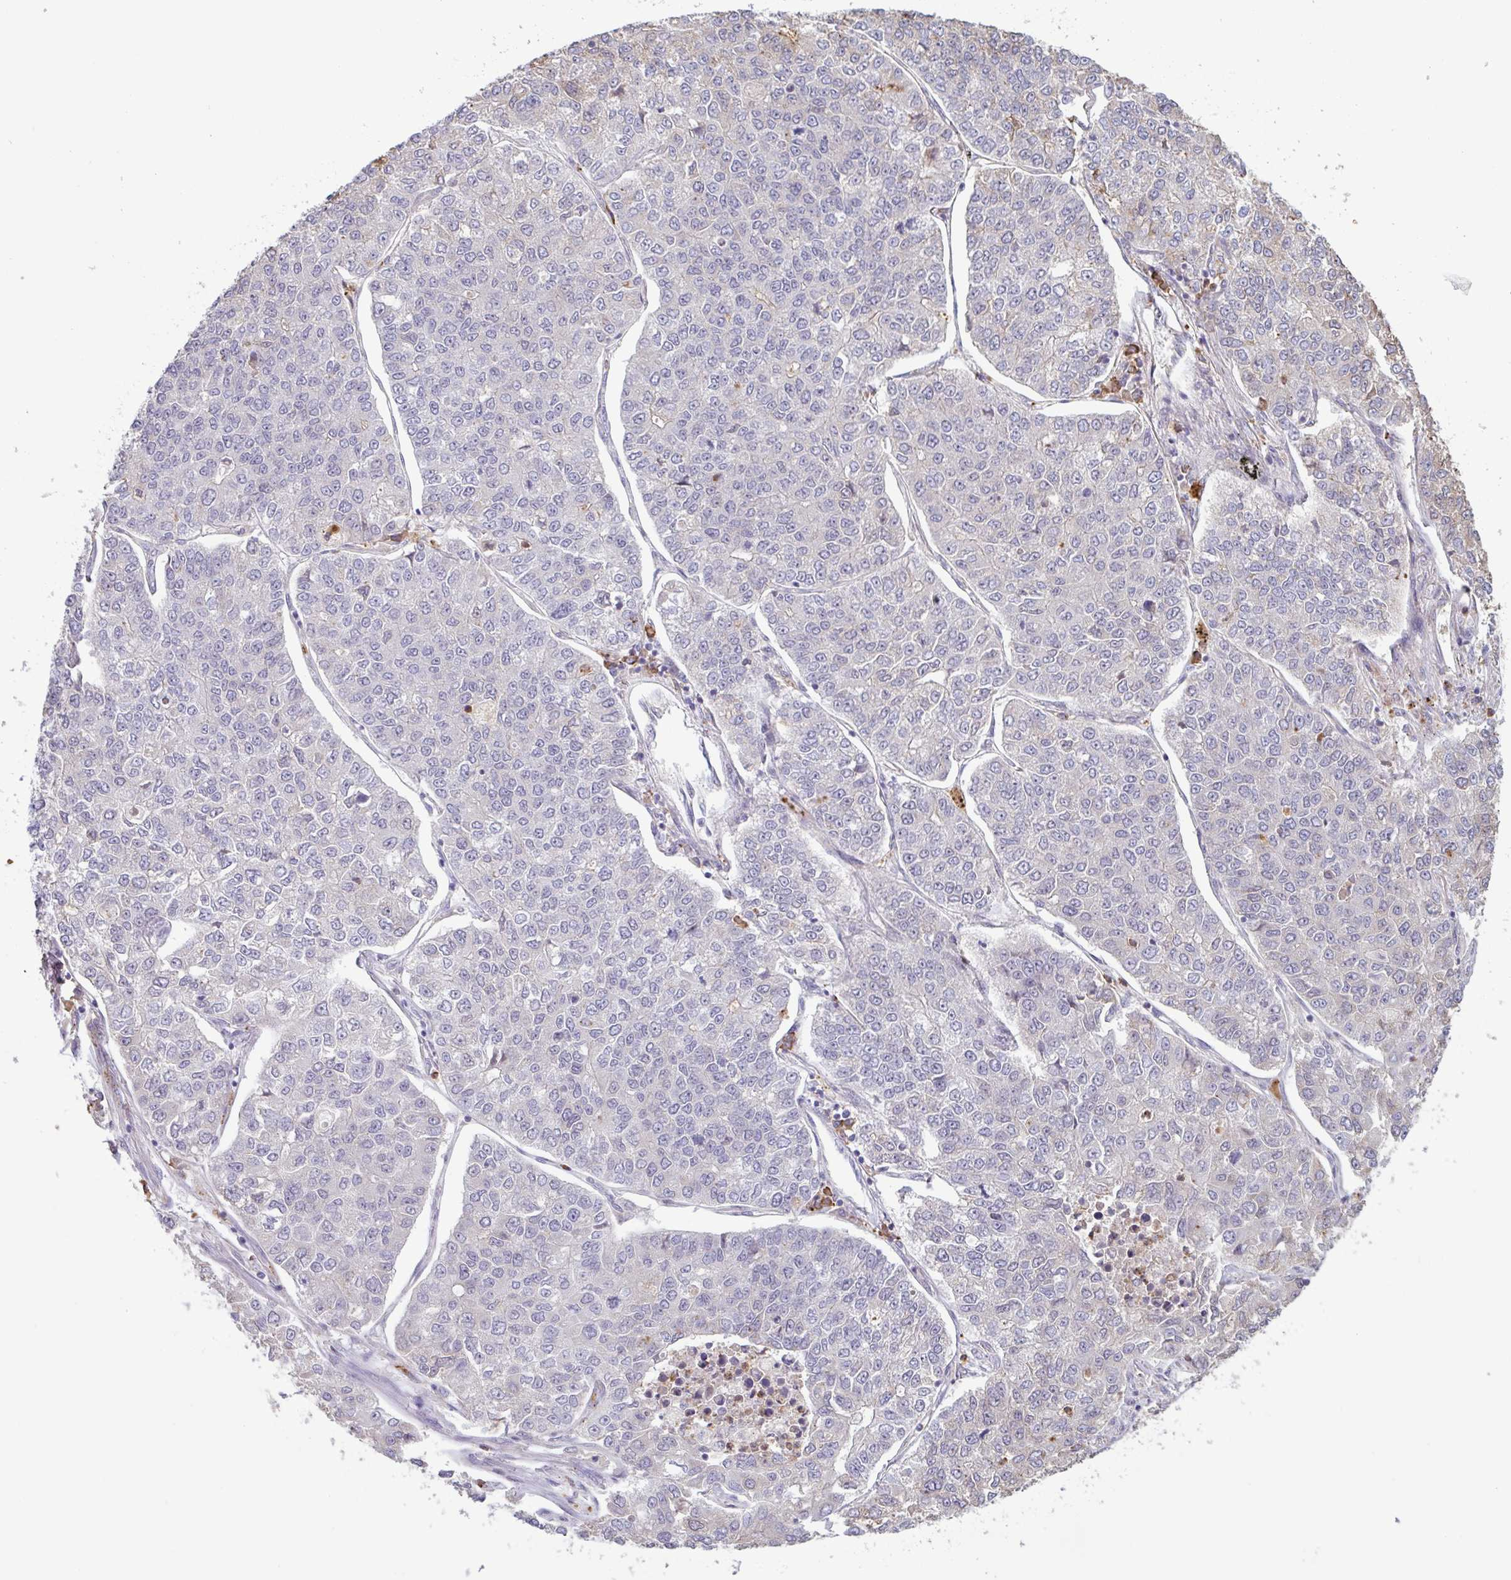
{"staining": {"intensity": "negative", "quantity": "none", "location": "none"}, "tissue": "lung cancer", "cell_type": "Tumor cells", "image_type": "cancer", "snomed": [{"axis": "morphology", "description": "Adenocarcinoma, NOS"}, {"axis": "topography", "description": "Lung"}], "caption": "Tumor cells show no significant protein positivity in lung cancer.", "gene": "TAF1D", "patient": {"sex": "male", "age": 49}}